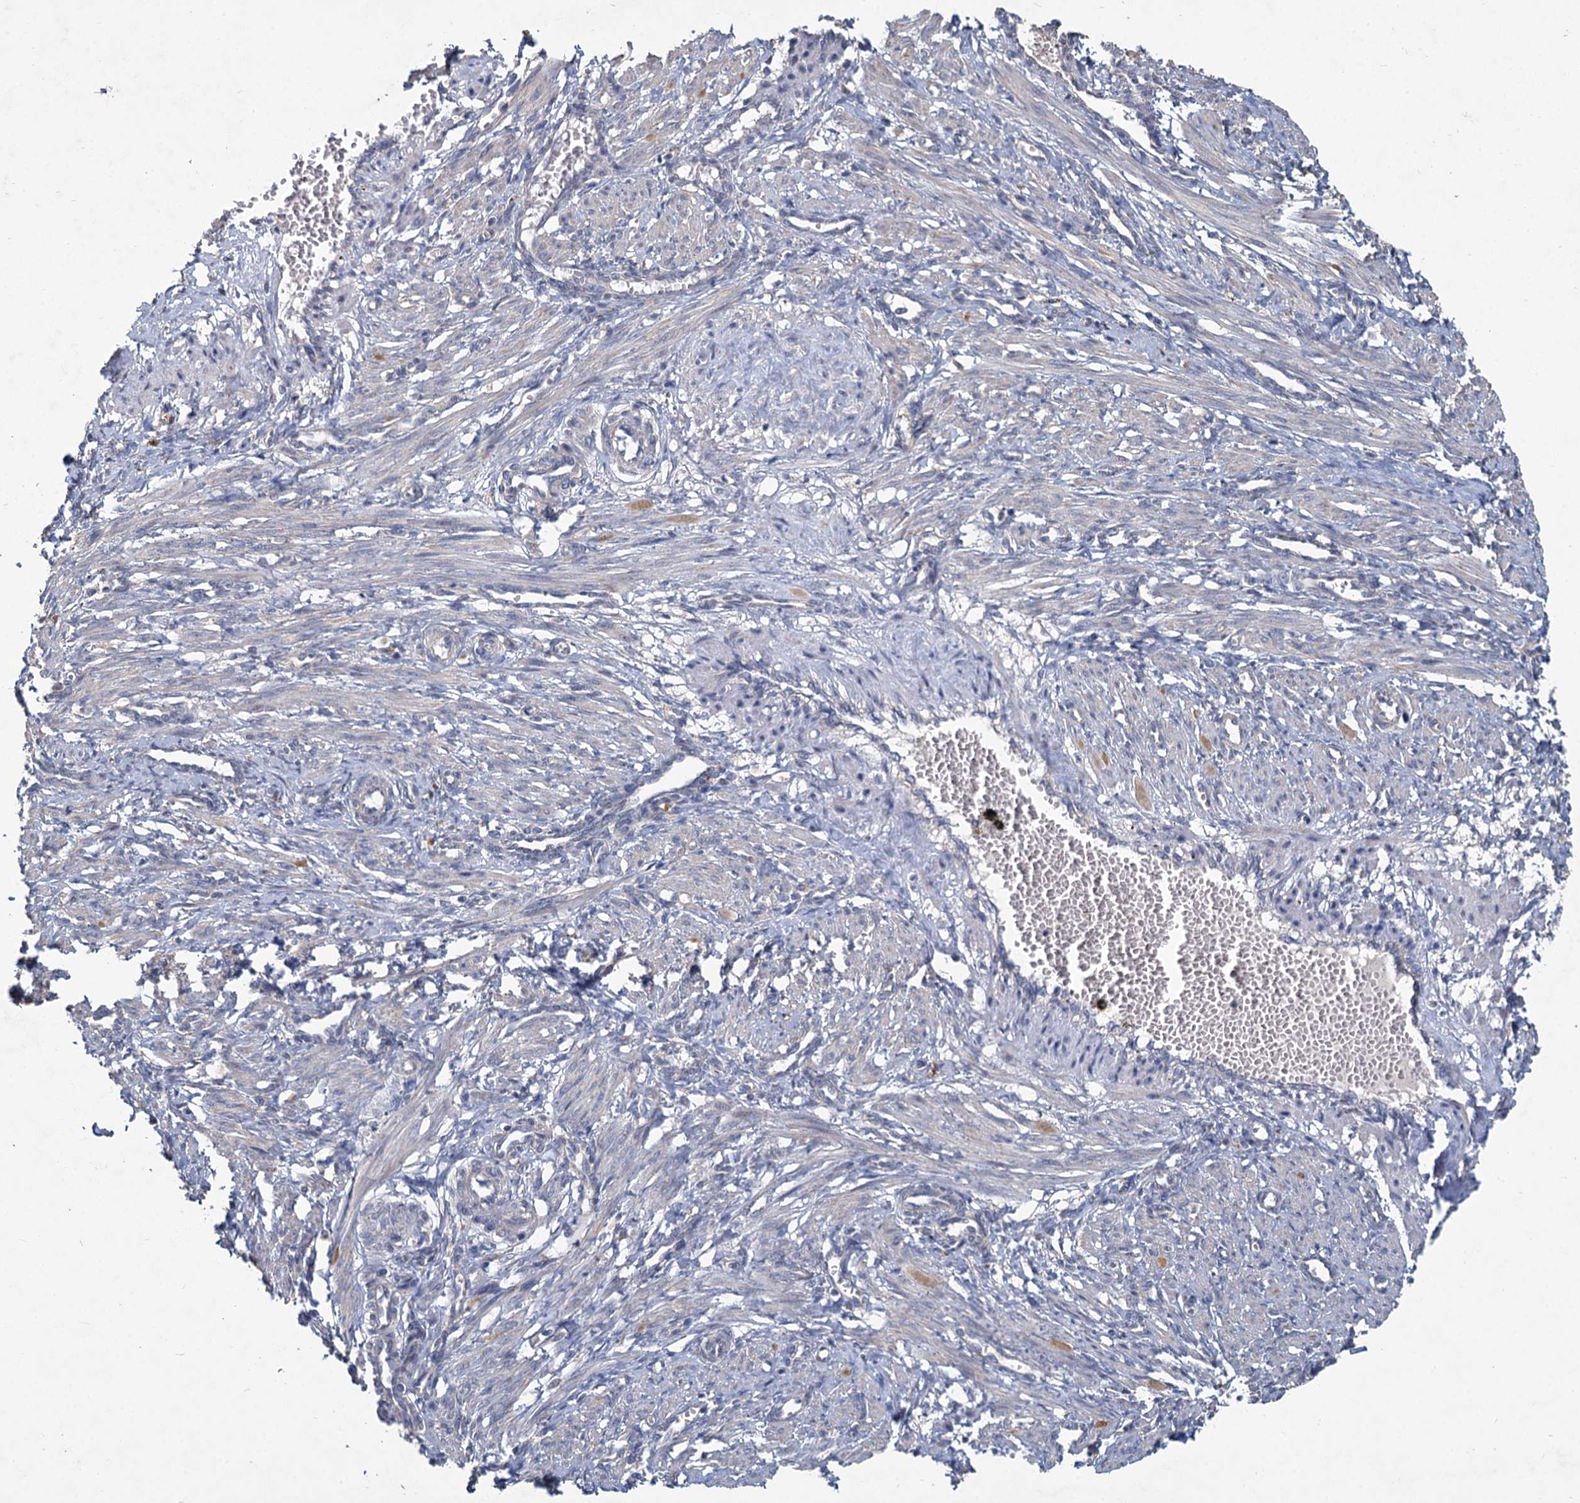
{"staining": {"intensity": "weak", "quantity": "25%-75%", "location": "cytoplasmic/membranous"}, "tissue": "smooth muscle", "cell_type": "Smooth muscle cells", "image_type": "normal", "snomed": [{"axis": "morphology", "description": "Normal tissue, NOS"}, {"axis": "topography", "description": "Endometrium"}], "caption": "An immunohistochemistry (IHC) micrograph of unremarkable tissue is shown. Protein staining in brown shows weak cytoplasmic/membranous positivity in smooth muscle within smooth muscle cells.", "gene": "HES2", "patient": {"sex": "female", "age": 33}}